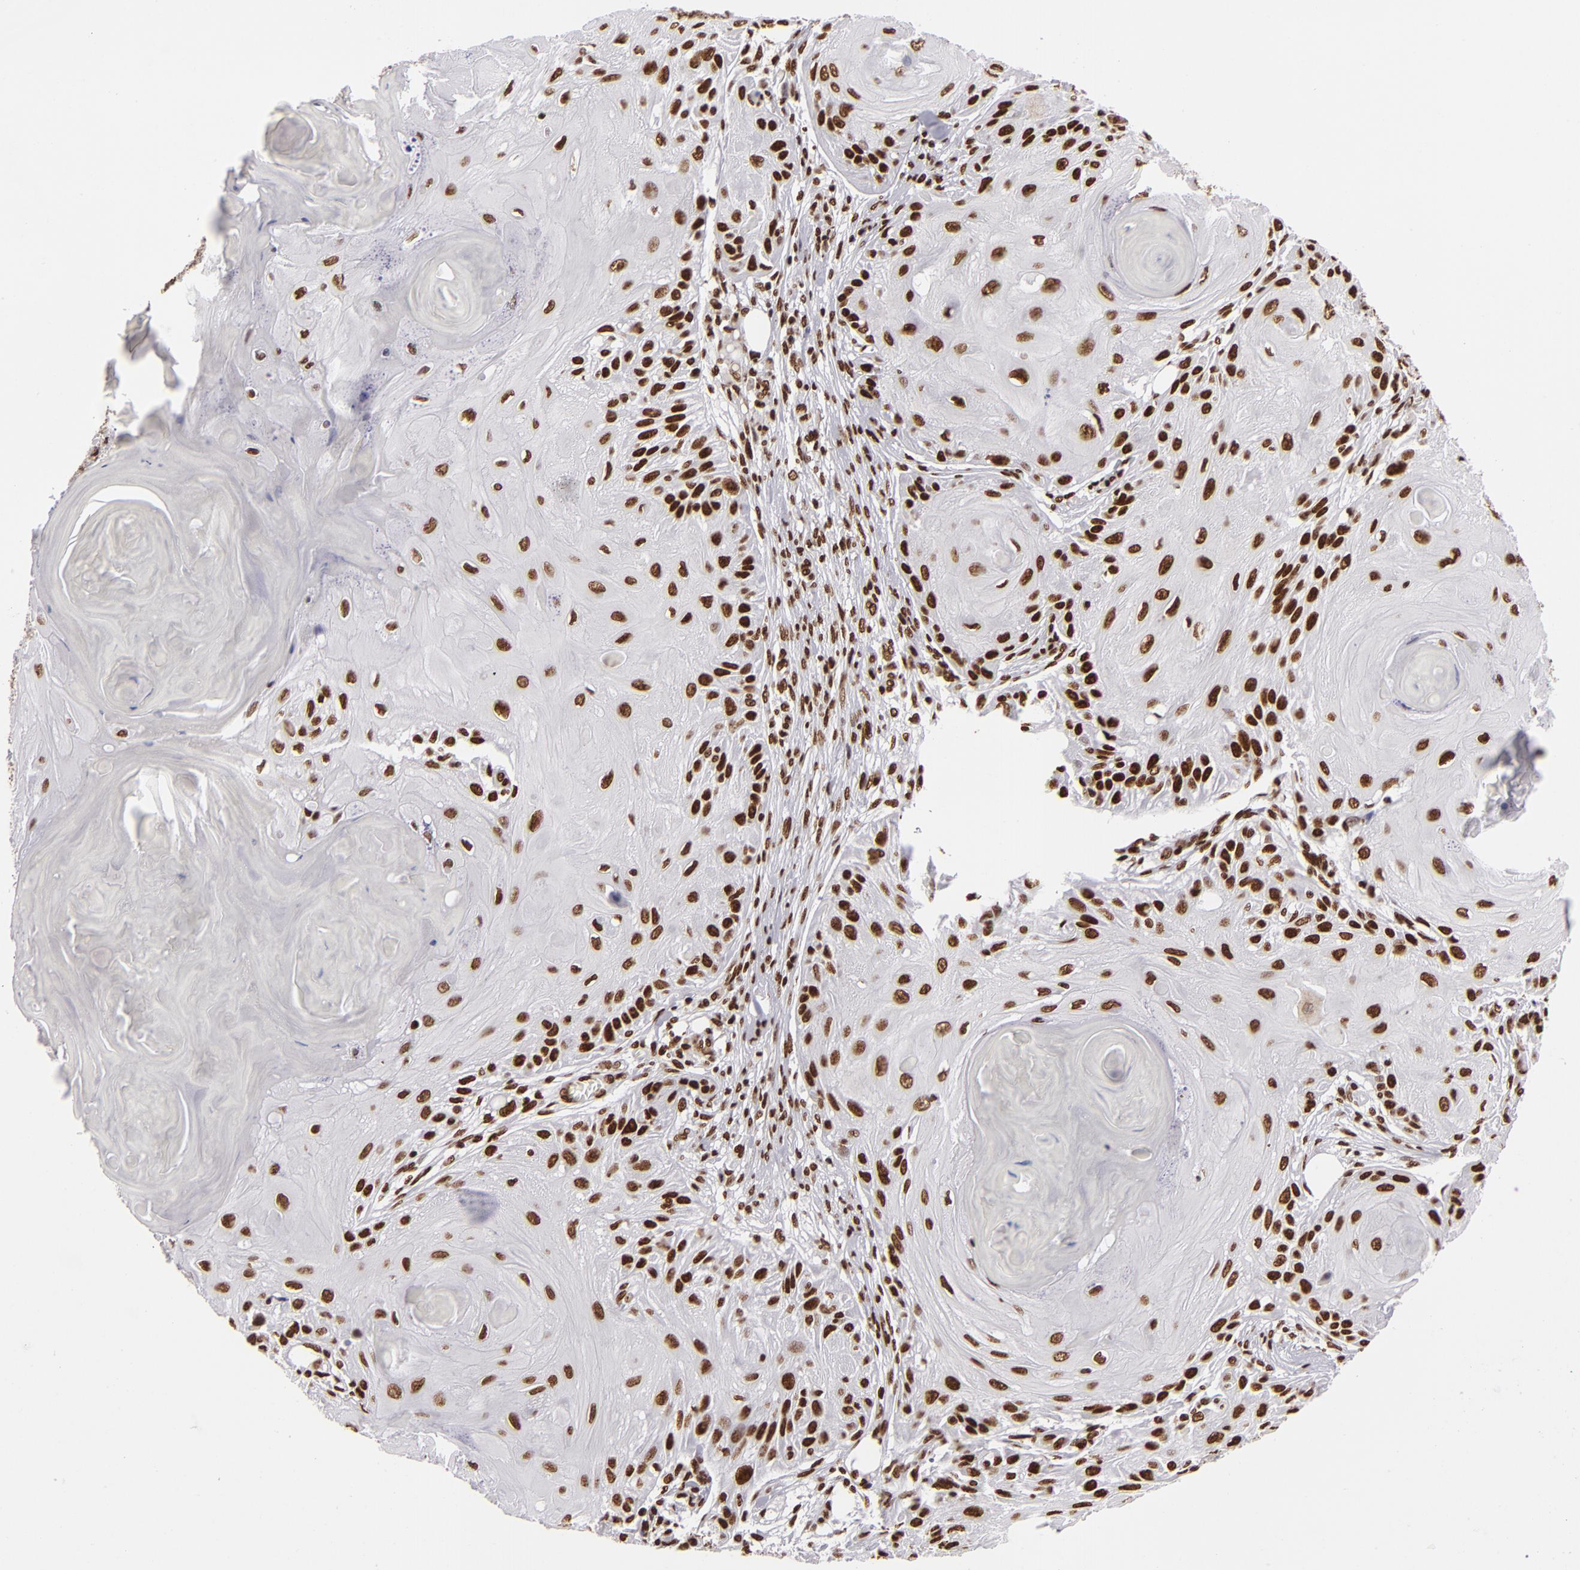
{"staining": {"intensity": "strong", "quantity": ">75%", "location": "nuclear"}, "tissue": "skin cancer", "cell_type": "Tumor cells", "image_type": "cancer", "snomed": [{"axis": "morphology", "description": "Squamous cell carcinoma, NOS"}, {"axis": "topography", "description": "Skin"}], "caption": "DAB (3,3'-diaminobenzidine) immunohistochemical staining of skin cancer reveals strong nuclear protein positivity in approximately >75% of tumor cells.", "gene": "SAFB", "patient": {"sex": "female", "age": 88}}